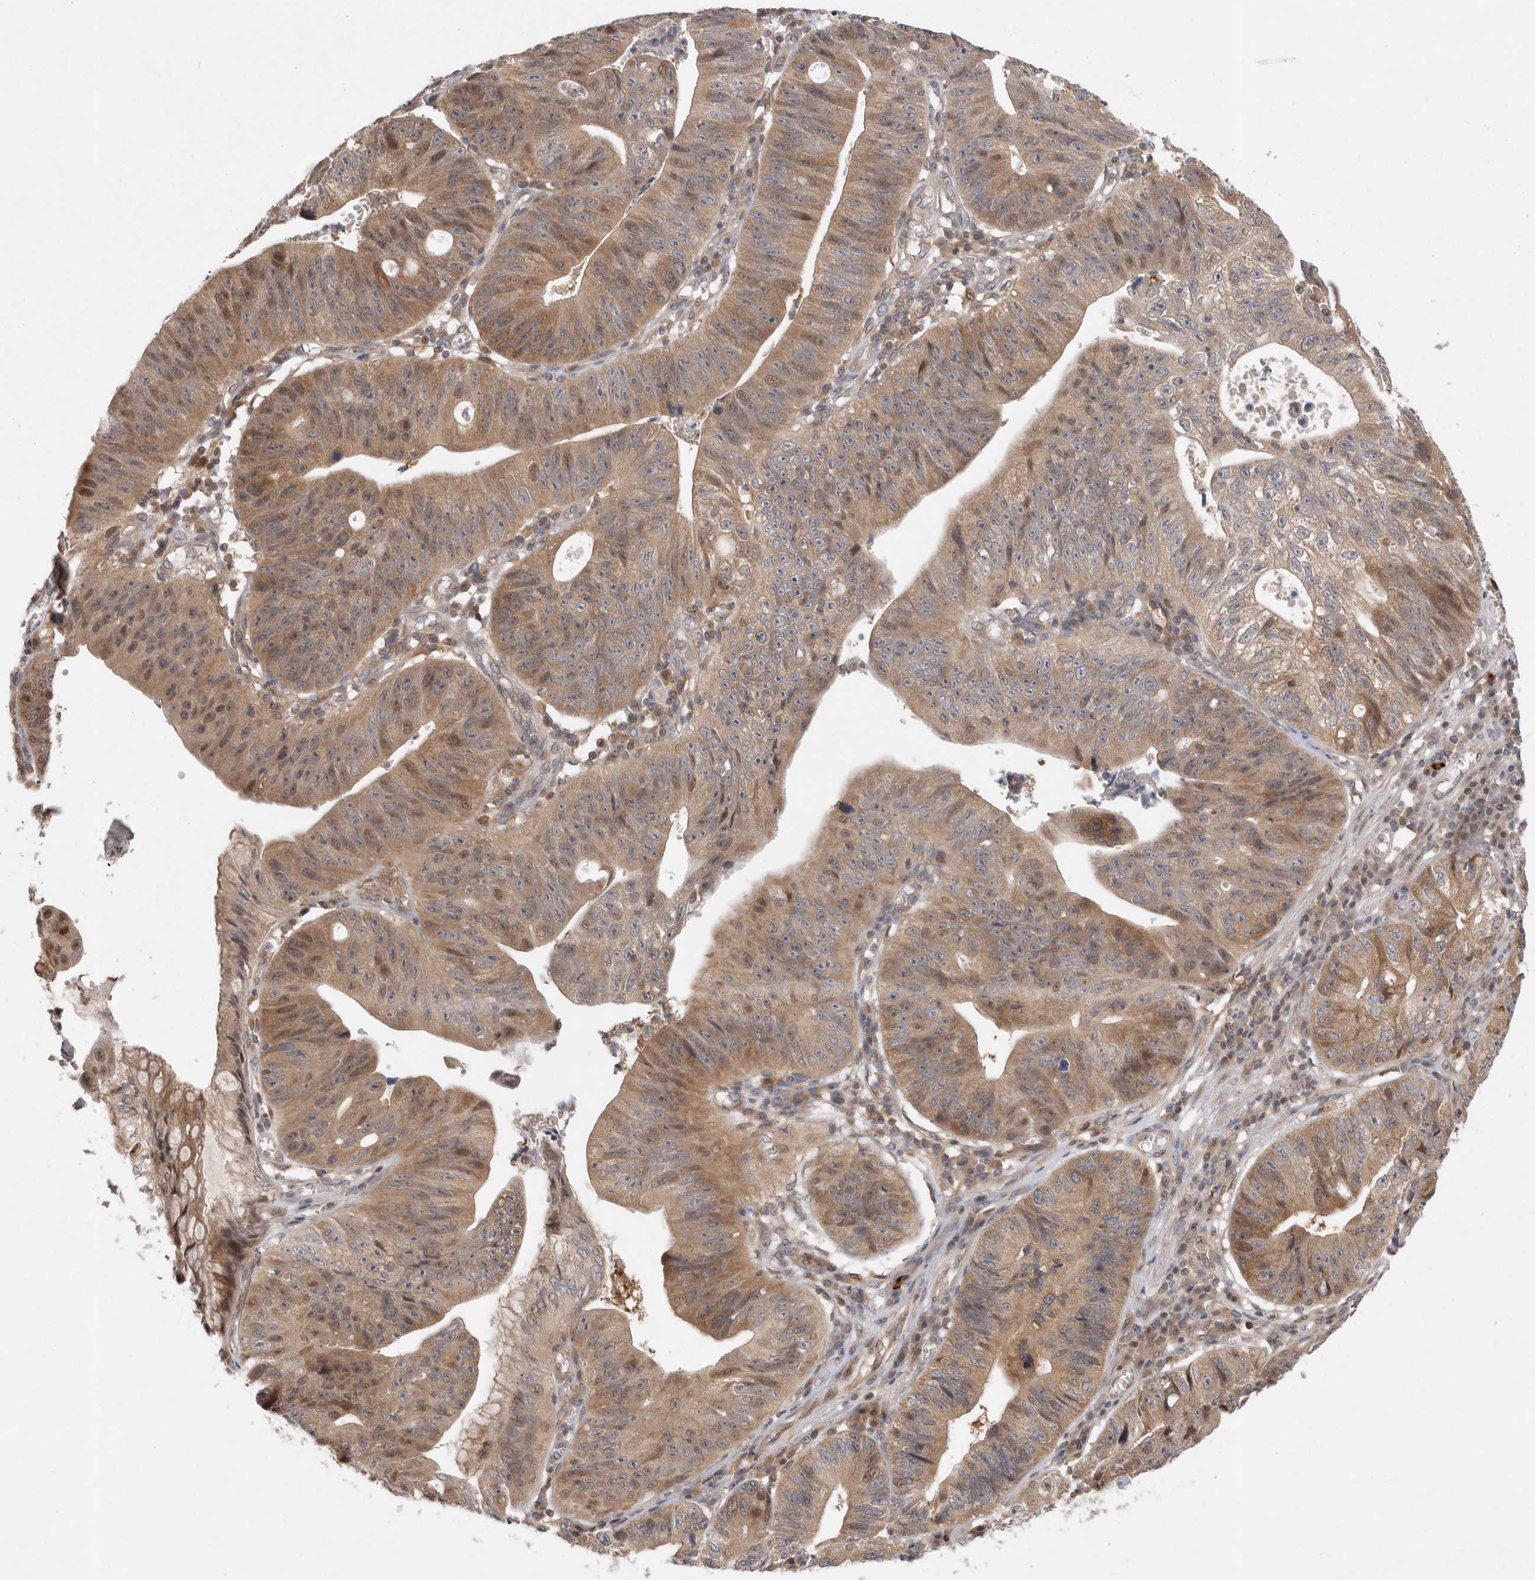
{"staining": {"intensity": "moderate", "quantity": ">75%", "location": "cytoplasmic/membranous,nuclear"}, "tissue": "stomach cancer", "cell_type": "Tumor cells", "image_type": "cancer", "snomed": [{"axis": "morphology", "description": "Adenocarcinoma, NOS"}, {"axis": "topography", "description": "Stomach"}], "caption": "Human adenocarcinoma (stomach) stained with a brown dye shows moderate cytoplasmic/membranous and nuclear positive expression in approximately >75% of tumor cells.", "gene": "HTT", "patient": {"sex": "male", "age": 59}}